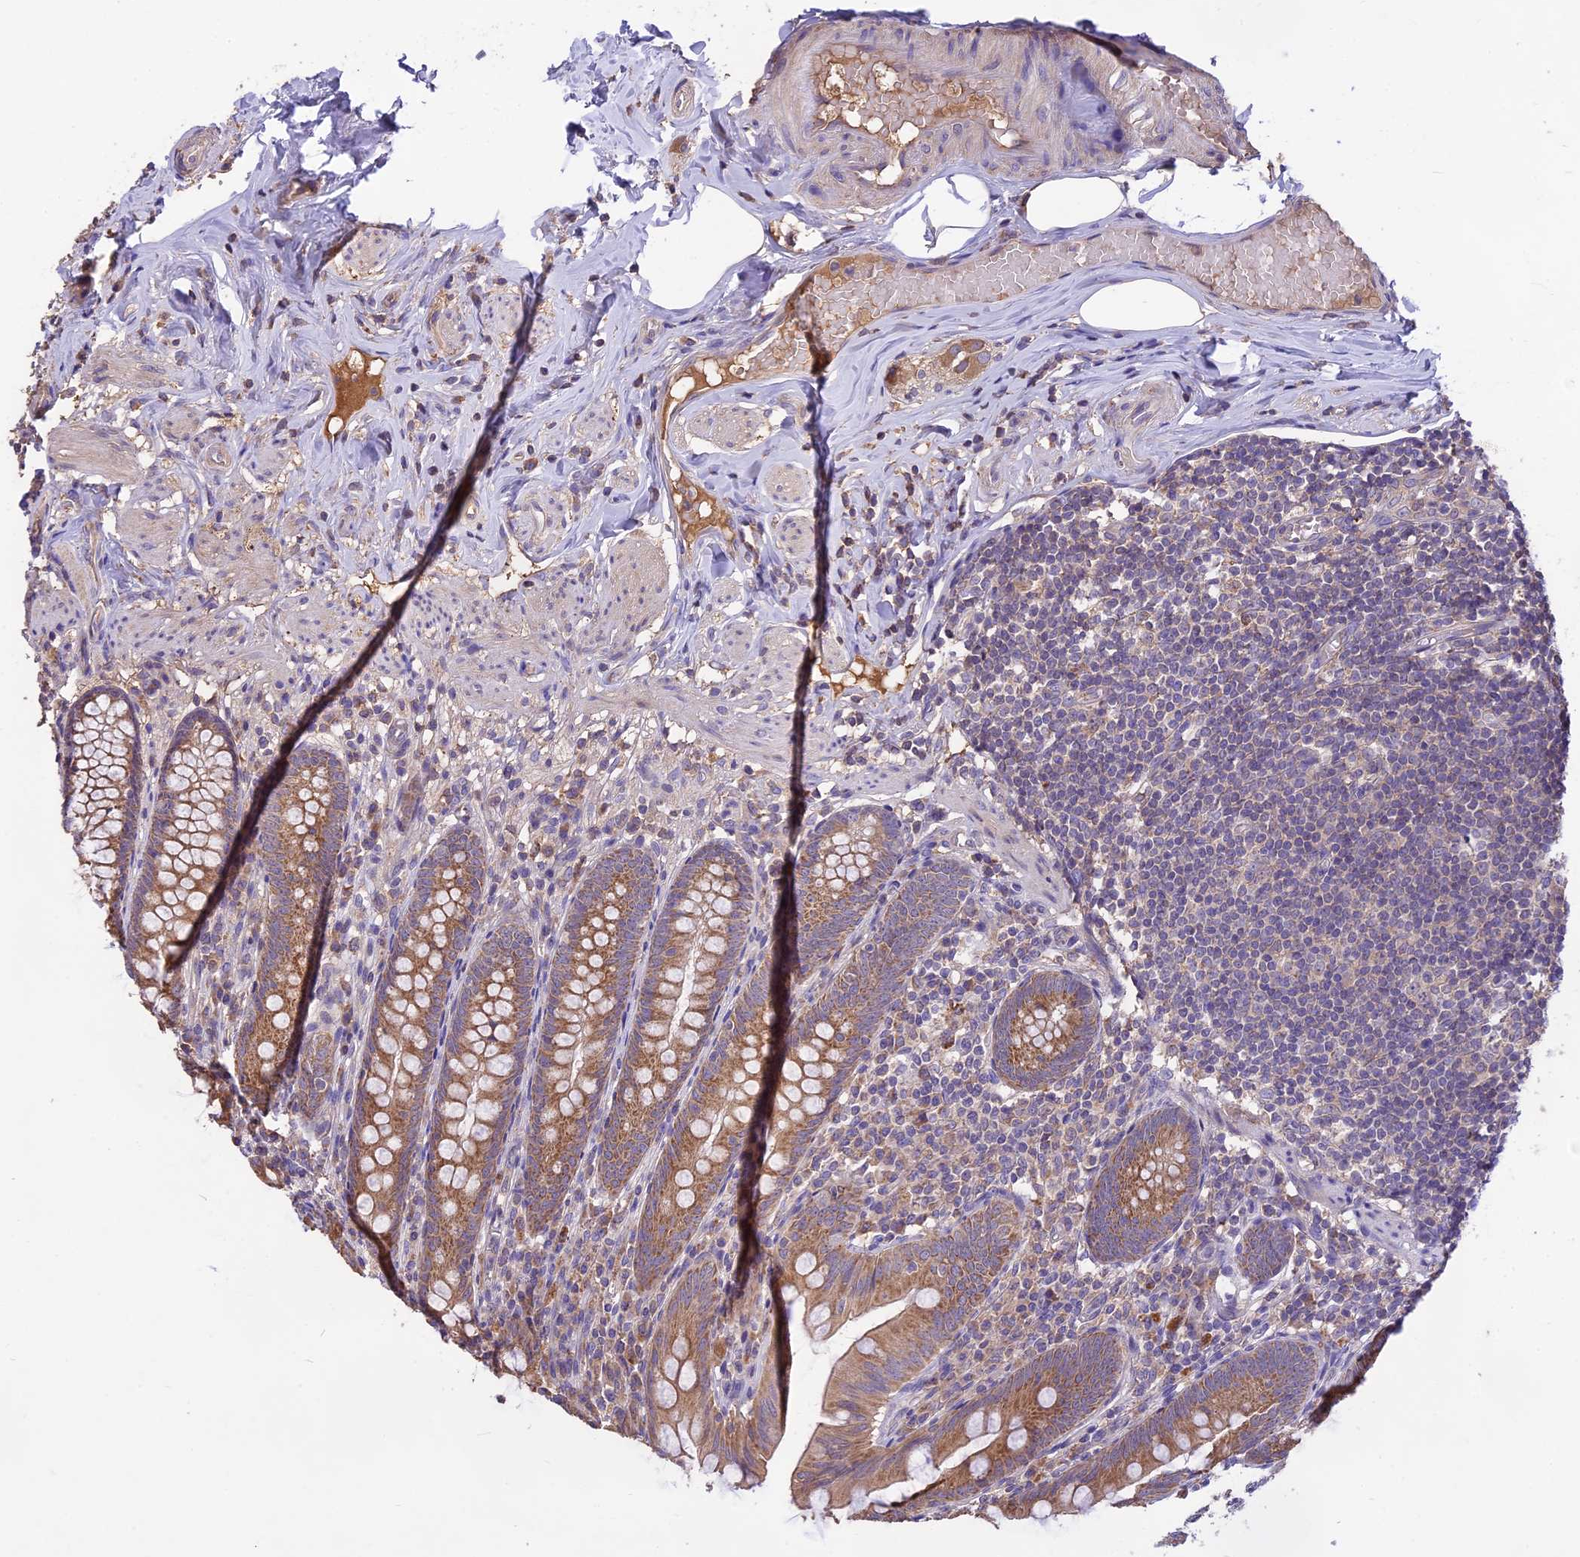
{"staining": {"intensity": "moderate", "quantity": ">75%", "location": "cytoplasmic/membranous"}, "tissue": "appendix", "cell_type": "Glandular cells", "image_type": "normal", "snomed": [{"axis": "morphology", "description": "Normal tissue, NOS"}, {"axis": "topography", "description": "Appendix"}], "caption": "An image of appendix stained for a protein displays moderate cytoplasmic/membranous brown staining in glandular cells.", "gene": "NUDT8", "patient": {"sex": "male", "age": 55}}